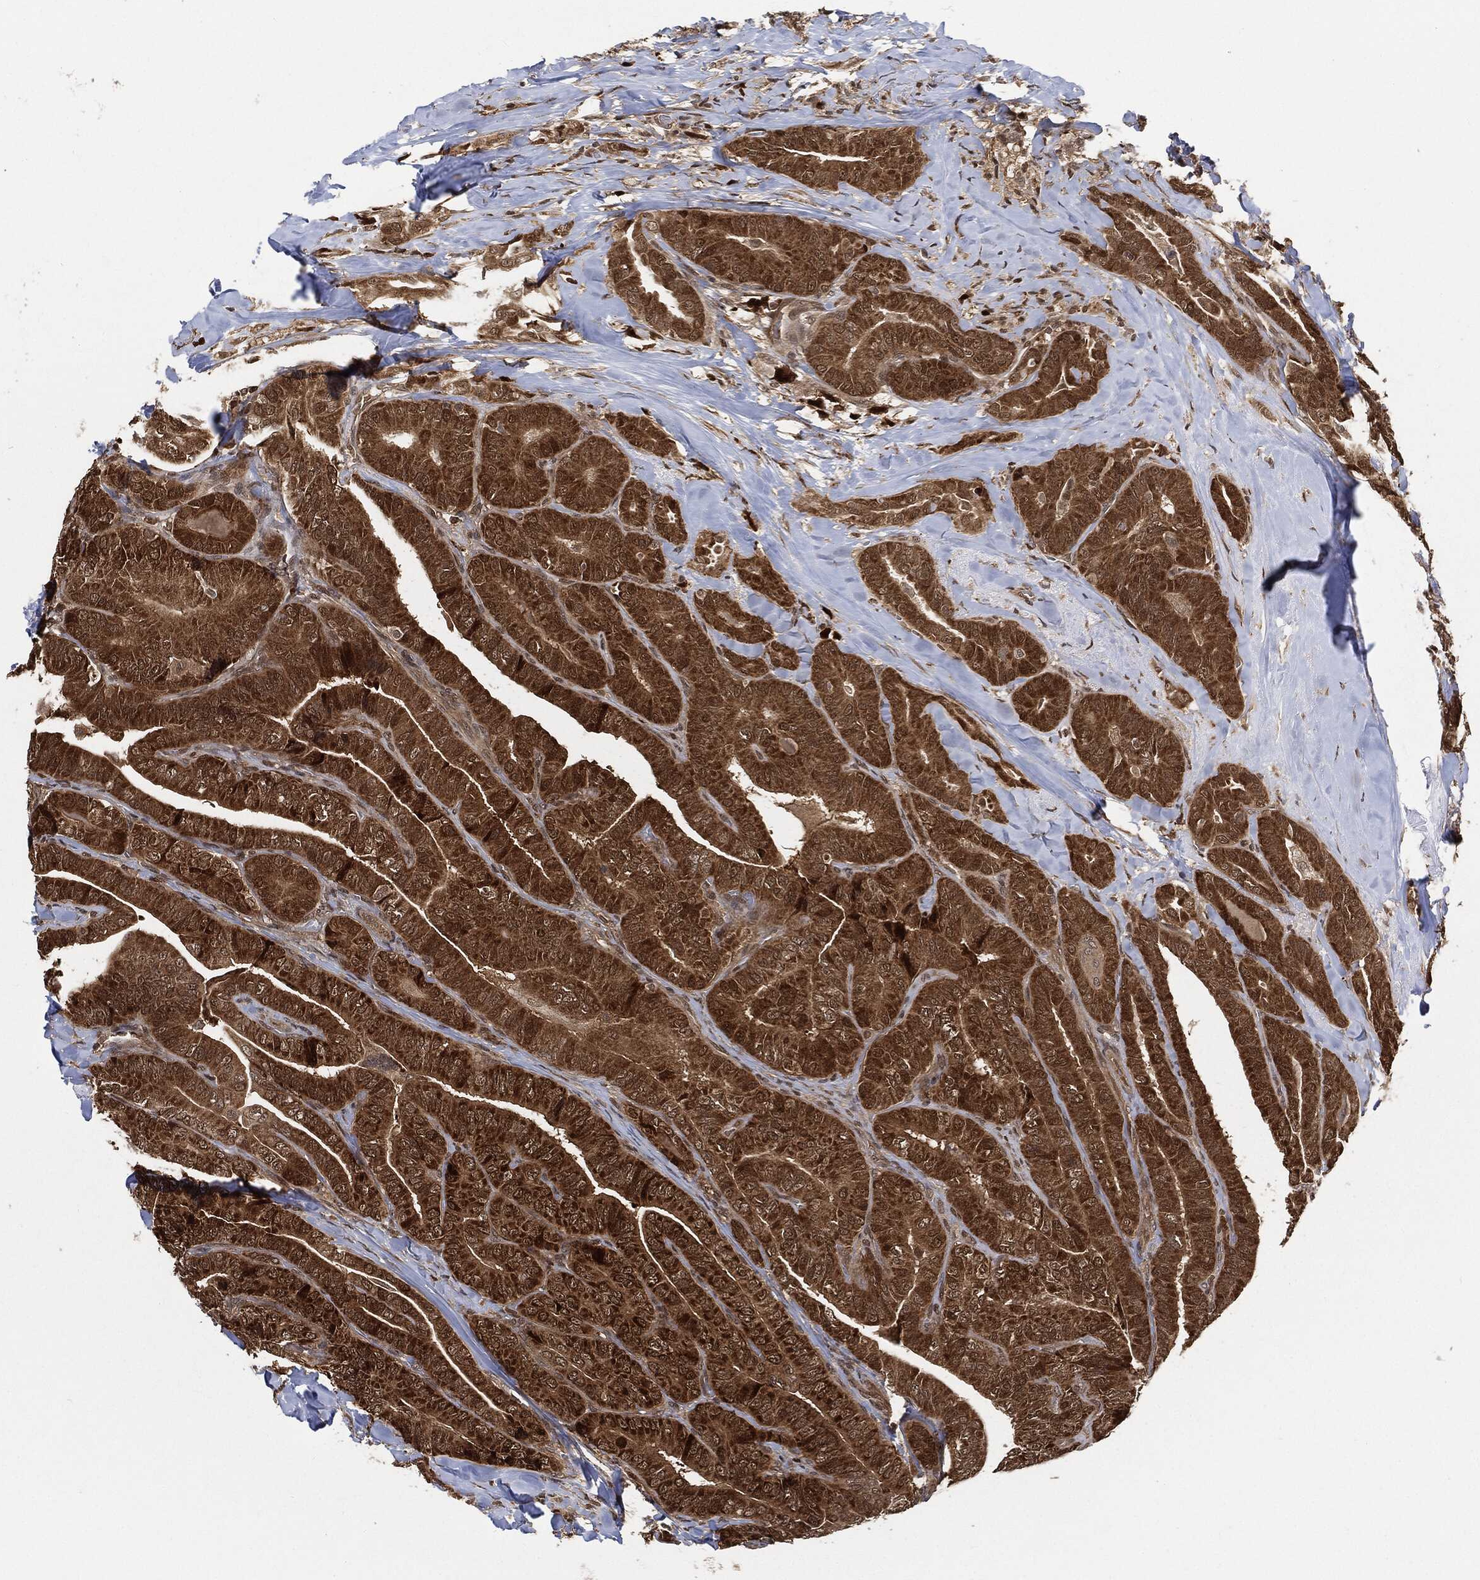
{"staining": {"intensity": "moderate", "quantity": ">75%", "location": "cytoplasmic/membranous,nuclear"}, "tissue": "thyroid cancer", "cell_type": "Tumor cells", "image_type": "cancer", "snomed": [{"axis": "morphology", "description": "Papillary adenocarcinoma, NOS"}, {"axis": "topography", "description": "Thyroid gland"}], "caption": "A high-resolution histopathology image shows immunohistochemistry staining of thyroid cancer, which exhibits moderate cytoplasmic/membranous and nuclear expression in about >75% of tumor cells. The staining was performed using DAB to visualize the protein expression in brown, while the nuclei were stained in blue with hematoxylin (Magnification: 20x).", "gene": "CUTA", "patient": {"sex": "male", "age": 61}}